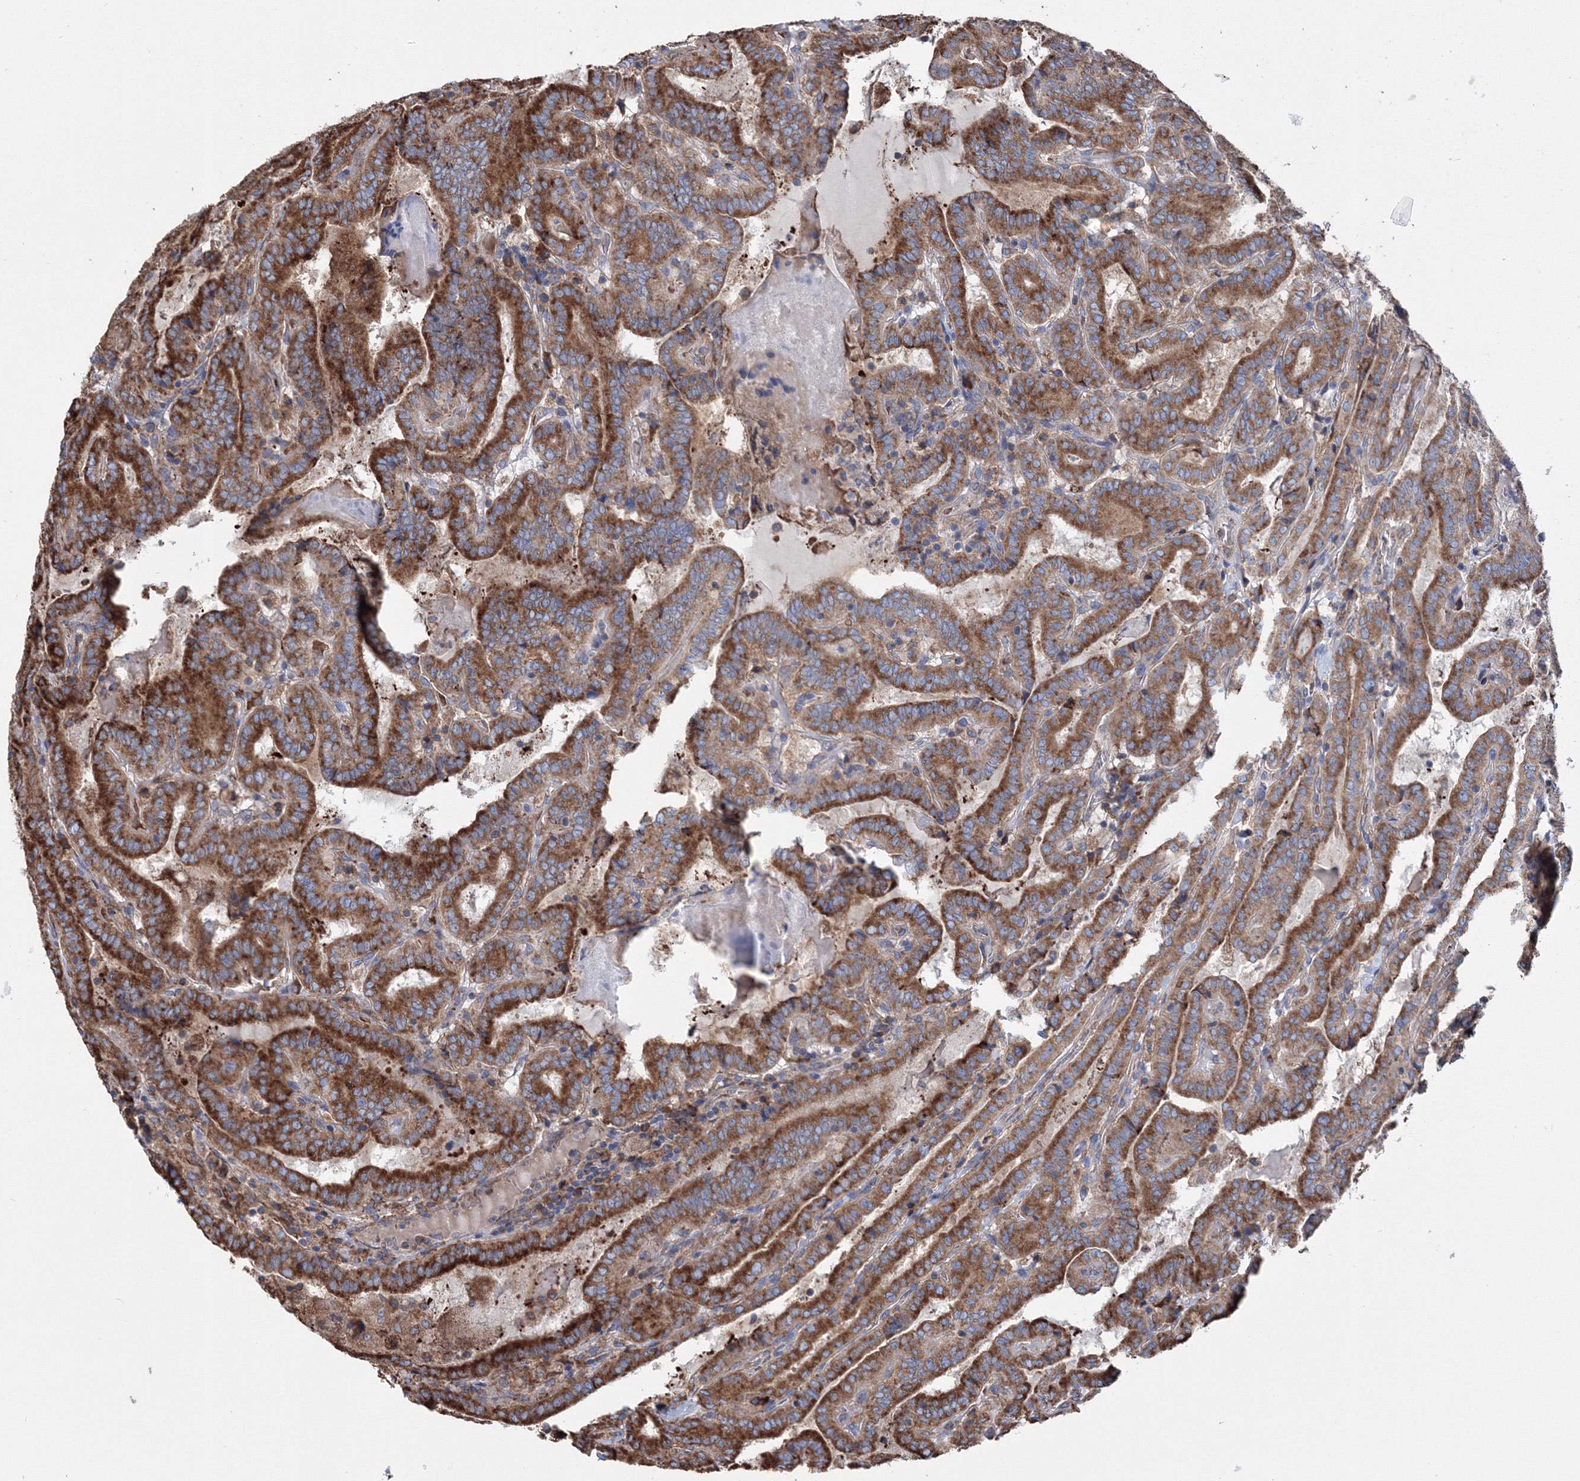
{"staining": {"intensity": "moderate", "quantity": ">75%", "location": "cytoplasmic/membranous"}, "tissue": "thyroid cancer", "cell_type": "Tumor cells", "image_type": "cancer", "snomed": [{"axis": "morphology", "description": "Papillary adenocarcinoma, NOS"}, {"axis": "topography", "description": "Thyroid gland"}], "caption": "Immunohistochemistry (IHC) histopathology image of thyroid papillary adenocarcinoma stained for a protein (brown), which shows medium levels of moderate cytoplasmic/membranous staining in about >75% of tumor cells.", "gene": "VPS8", "patient": {"sex": "female", "age": 72}}